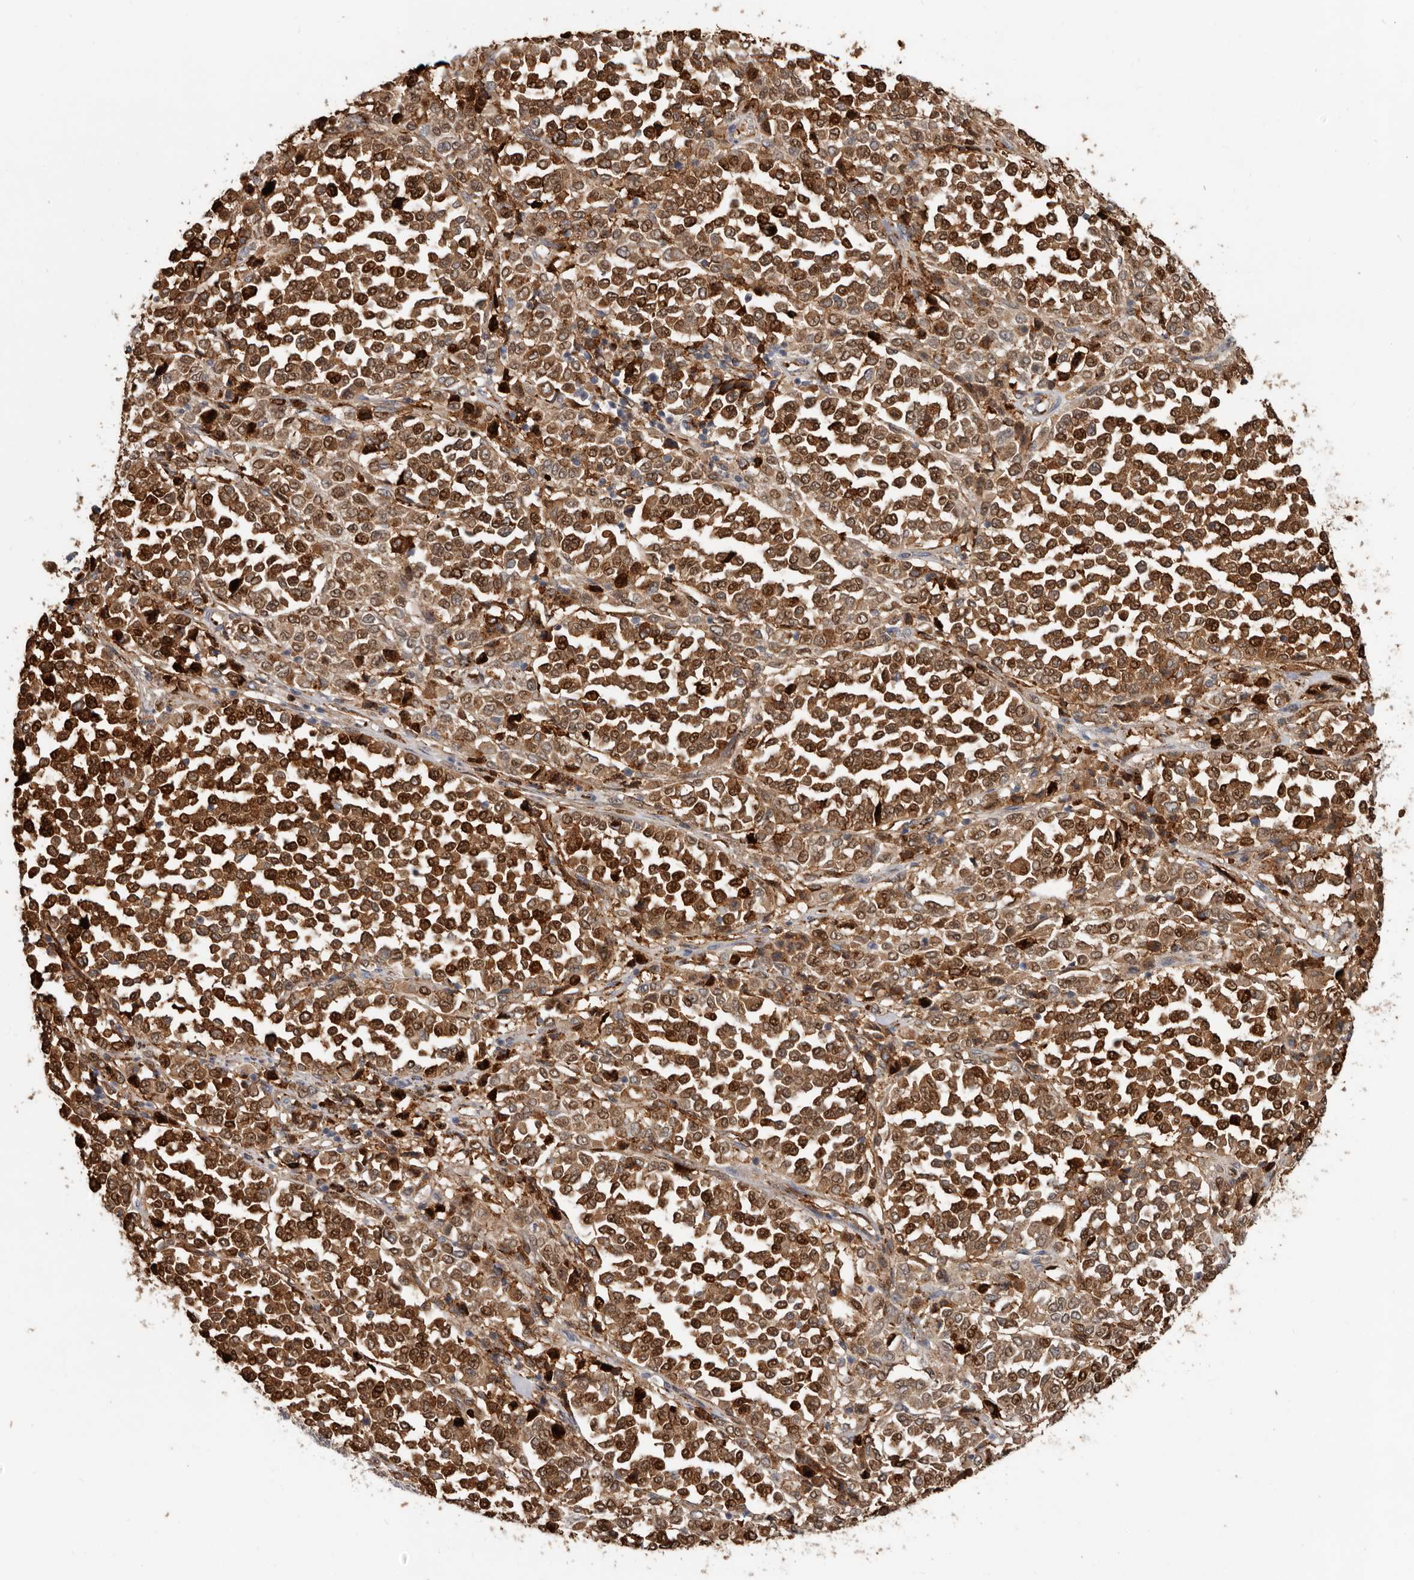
{"staining": {"intensity": "strong", "quantity": ">75%", "location": "cytoplasmic/membranous,nuclear"}, "tissue": "melanoma", "cell_type": "Tumor cells", "image_type": "cancer", "snomed": [{"axis": "morphology", "description": "Malignant melanoma, Metastatic site"}, {"axis": "topography", "description": "Pancreas"}], "caption": "Malignant melanoma (metastatic site) stained with immunohistochemistry exhibits strong cytoplasmic/membranous and nuclear positivity in about >75% of tumor cells. The protein of interest is stained brown, and the nuclei are stained in blue (DAB (3,3'-diaminobenzidine) IHC with brightfield microscopy, high magnification).", "gene": "KIF26B", "patient": {"sex": "female", "age": 30}}